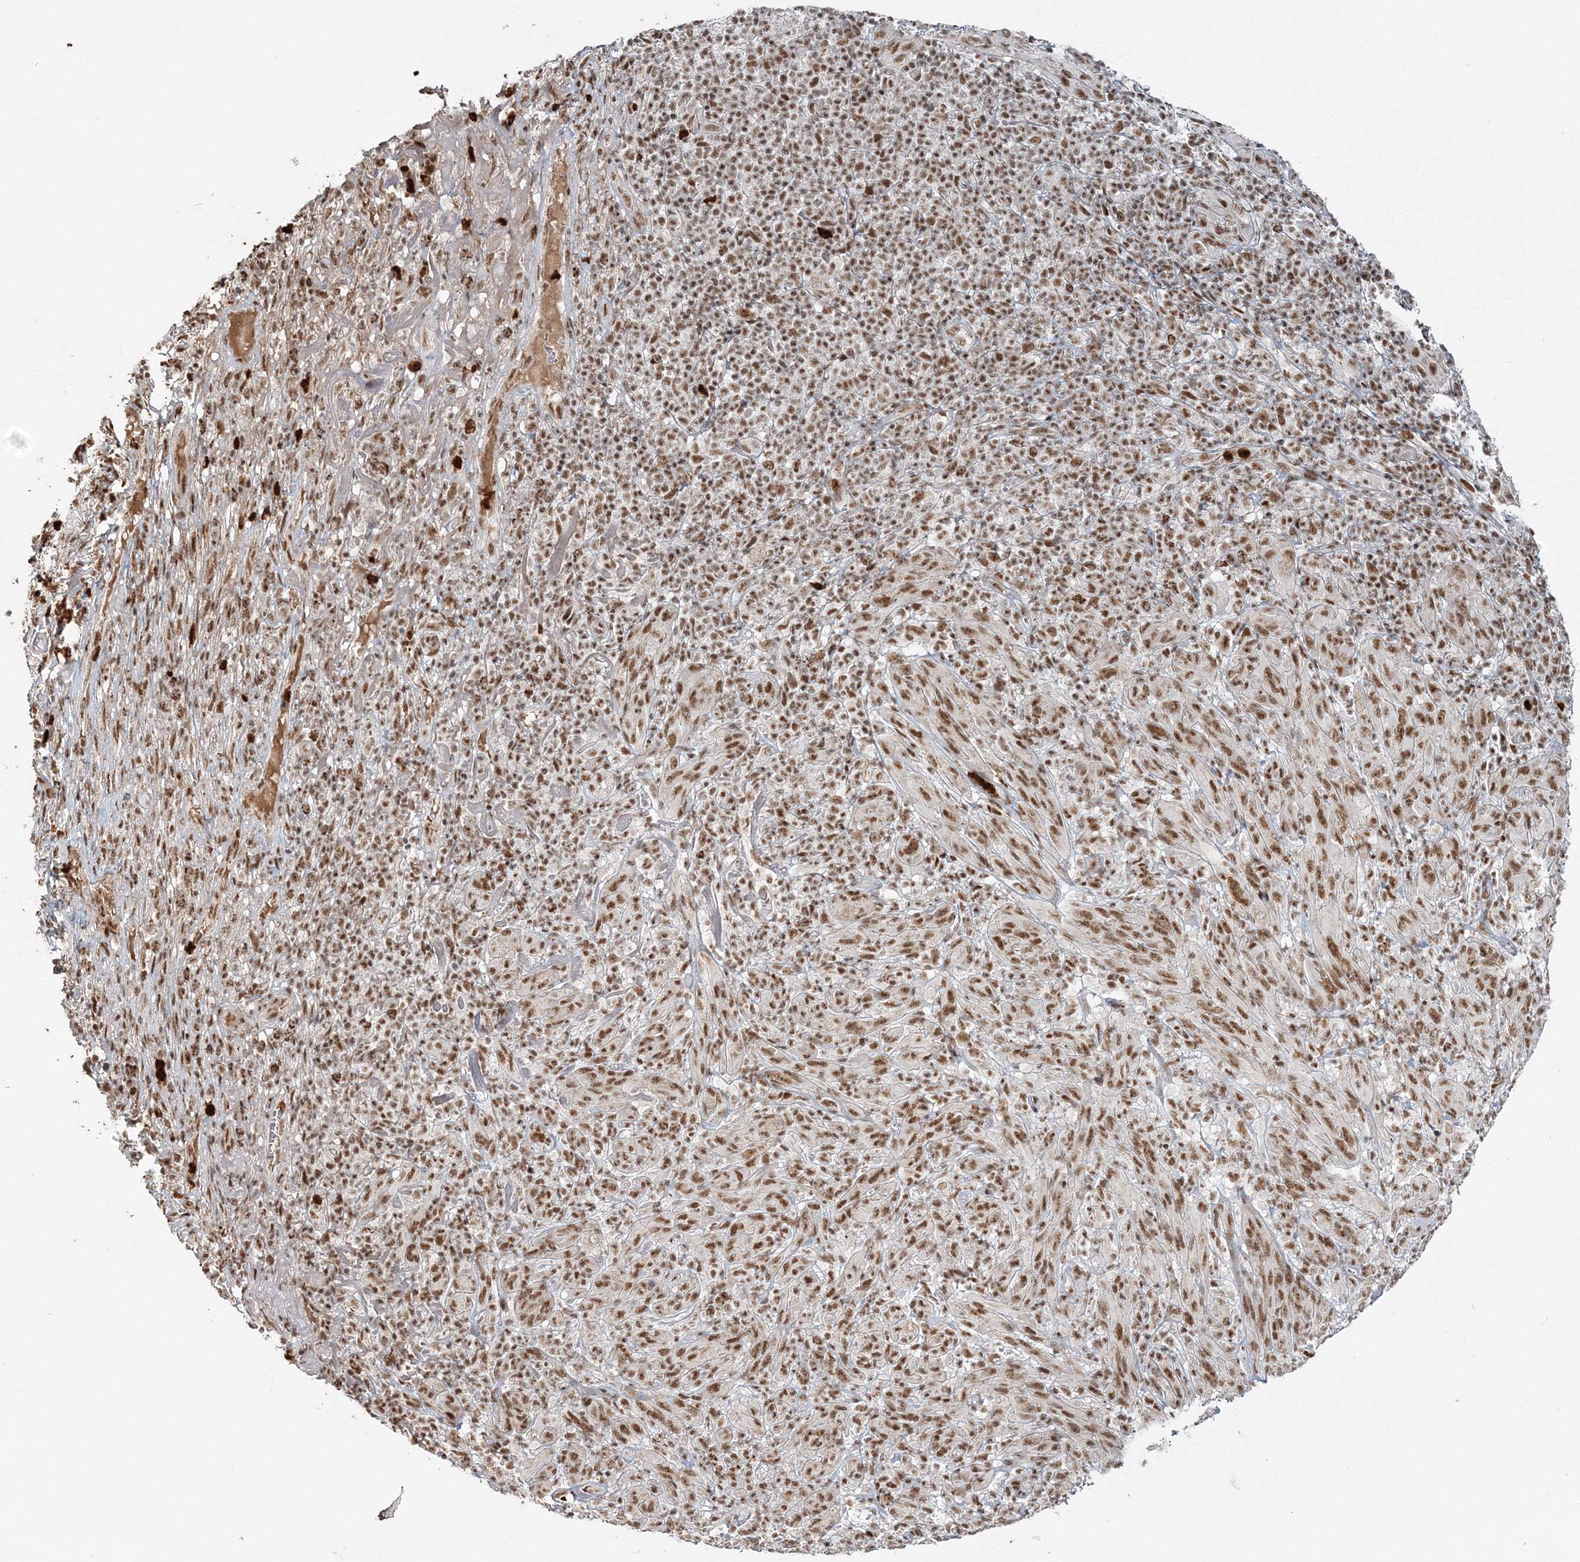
{"staining": {"intensity": "moderate", "quantity": ">75%", "location": "nuclear"}, "tissue": "melanoma", "cell_type": "Tumor cells", "image_type": "cancer", "snomed": [{"axis": "morphology", "description": "Malignant melanoma, NOS"}, {"axis": "topography", "description": "Skin of head"}], "caption": "Immunohistochemical staining of human melanoma reveals medium levels of moderate nuclear positivity in about >75% of tumor cells.", "gene": "QRICH1", "patient": {"sex": "male", "age": 96}}